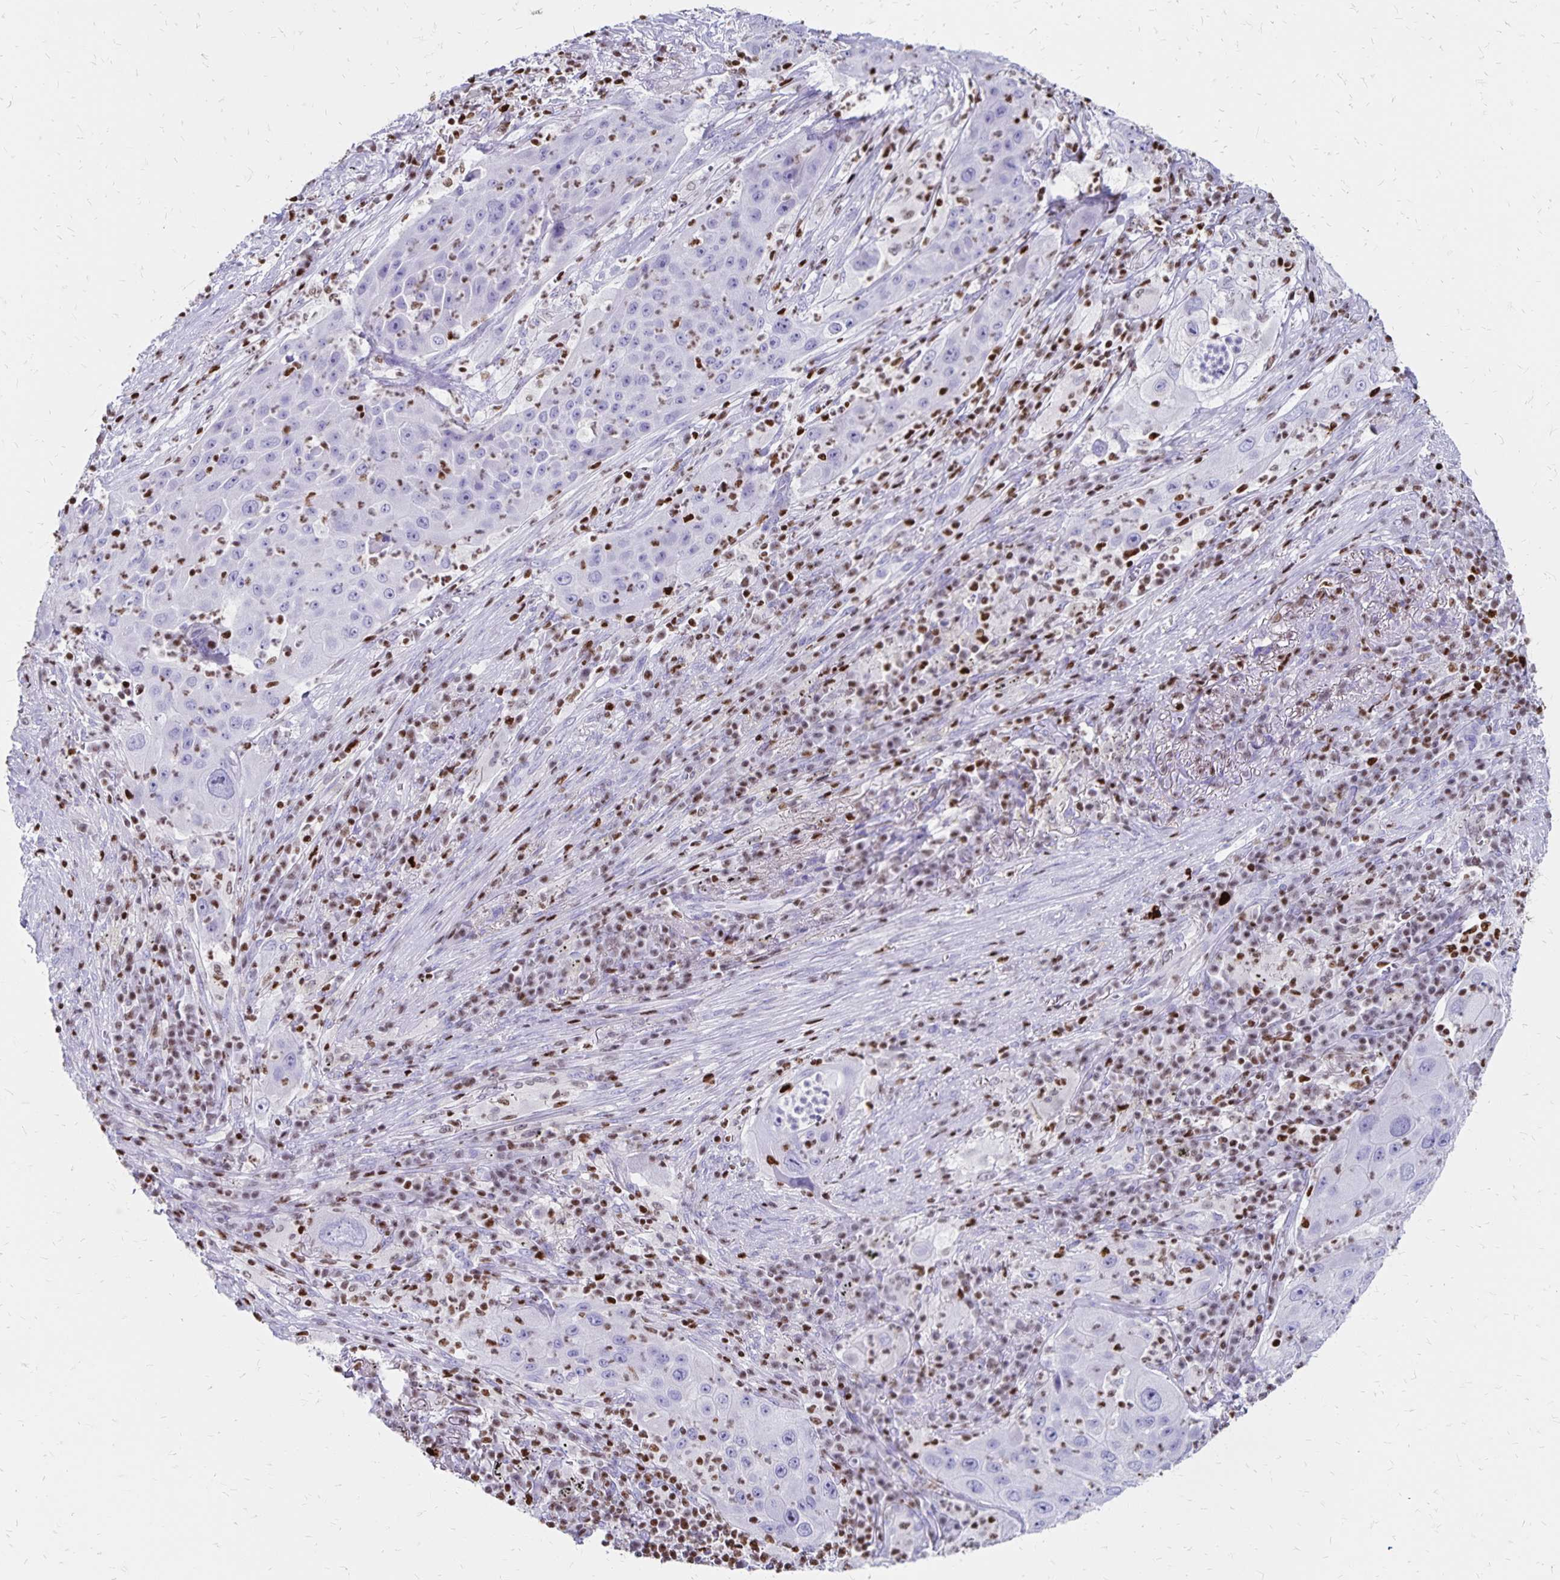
{"staining": {"intensity": "negative", "quantity": "none", "location": "none"}, "tissue": "lung cancer", "cell_type": "Tumor cells", "image_type": "cancer", "snomed": [{"axis": "morphology", "description": "Squamous cell carcinoma, NOS"}, {"axis": "topography", "description": "Lung"}], "caption": "This is a micrograph of immunohistochemistry (IHC) staining of lung cancer (squamous cell carcinoma), which shows no expression in tumor cells.", "gene": "IKZF1", "patient": {"sex": "female", "age": 59}}